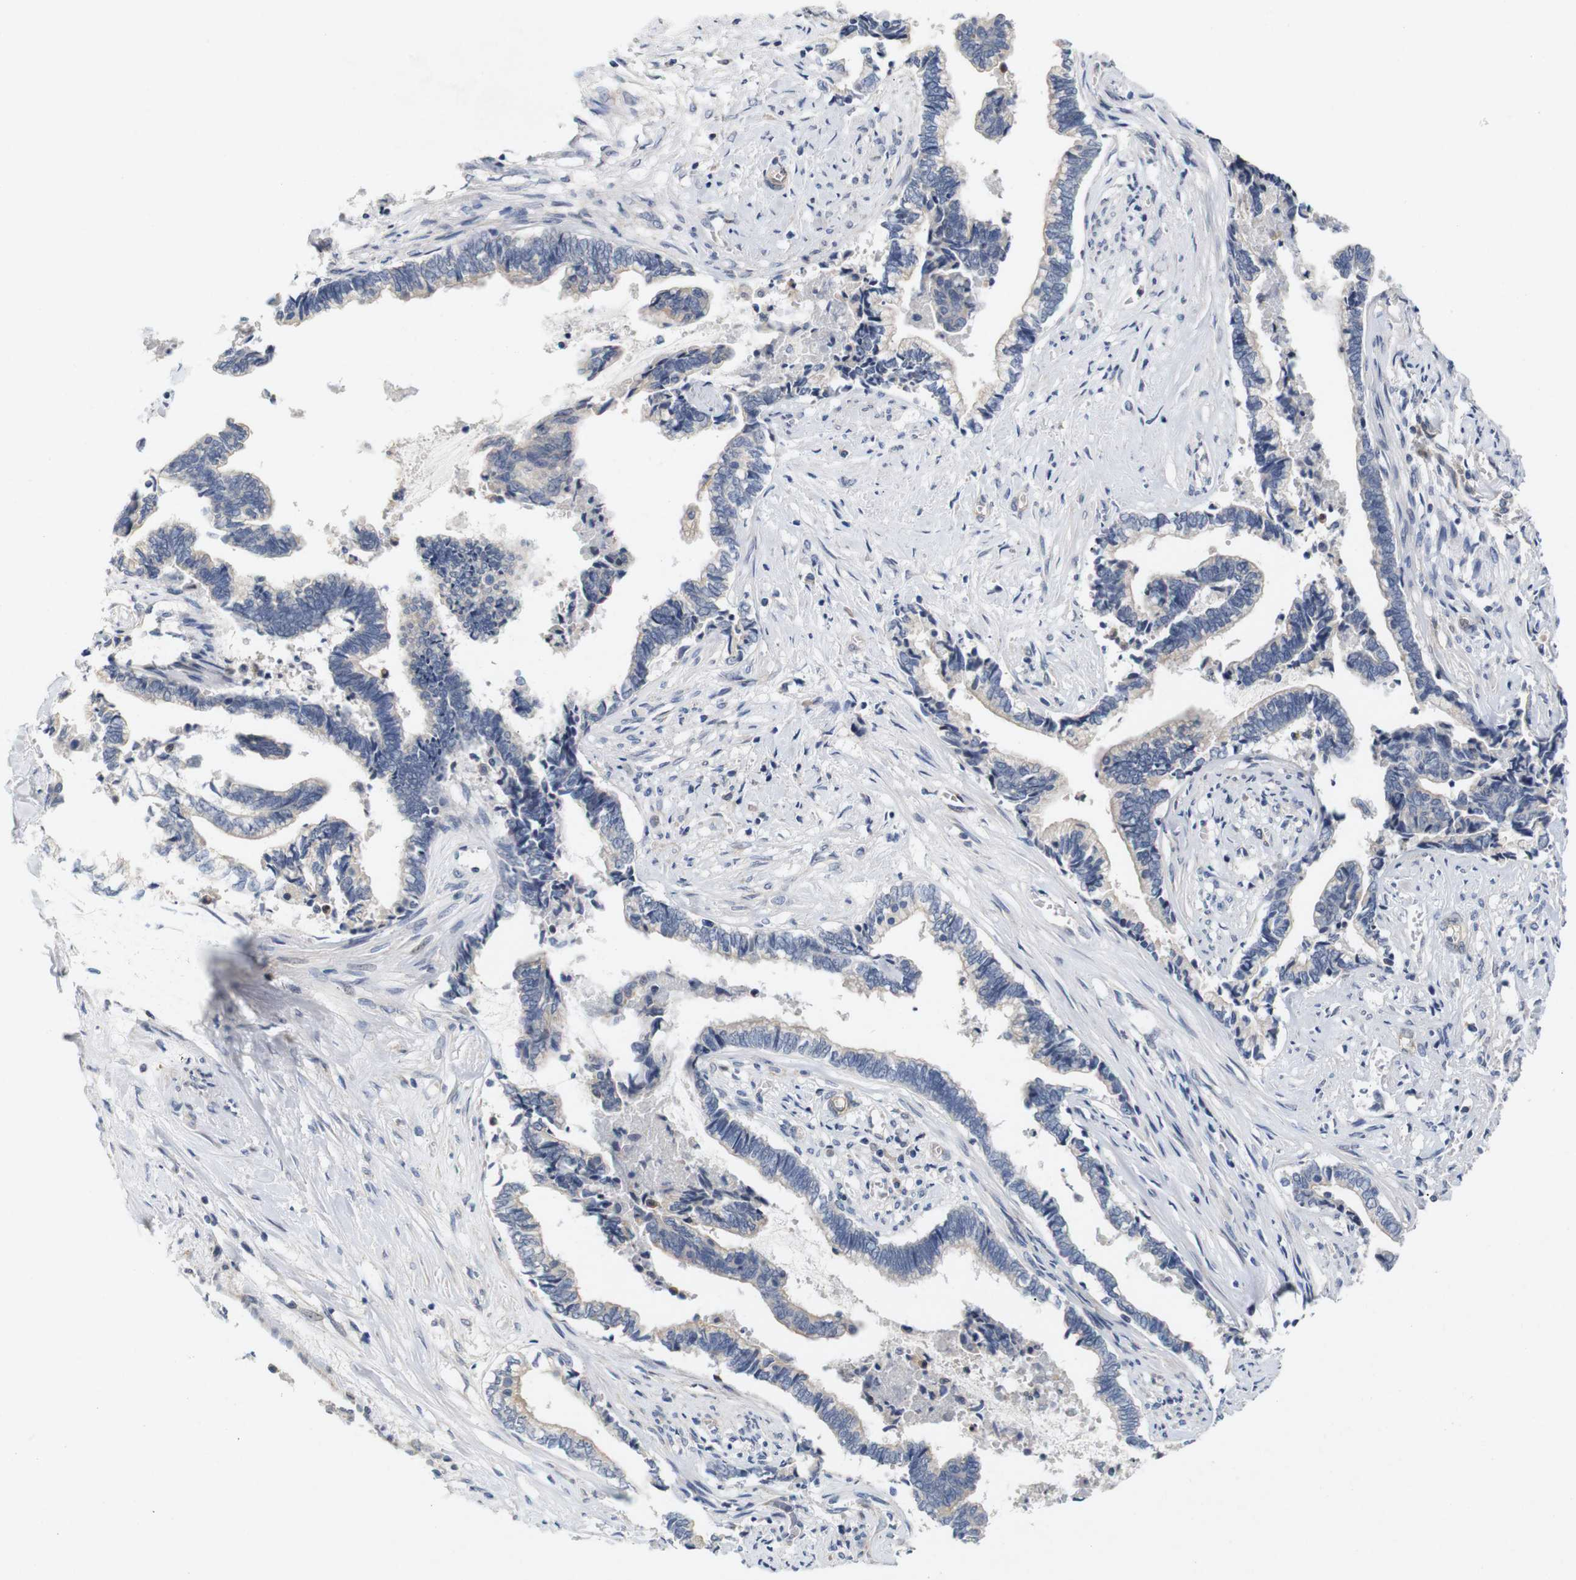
{"staining": {"intensity": "weak", "quantity": "<25%", "location": "cytoplasmic/membranous"}, "tissue": "liver cancer", "cell_type": "Tumor cells", "image_type": "cancer", "snomed": [{"axis": "morphology", "description": "Cholangiocarcinoma"}, {"axis": "topography", "description": "Liver"}], "caption": "Tumor cells are negative for protein expression in human liver cancer. Brightfield microscopy of immunohistochemistry (IHC) stained with DAB (brown) and hematoxylin (blue), captured at high magnification.", "gene": "CYB561", "patient": {"sex": "male", "age": 57}}